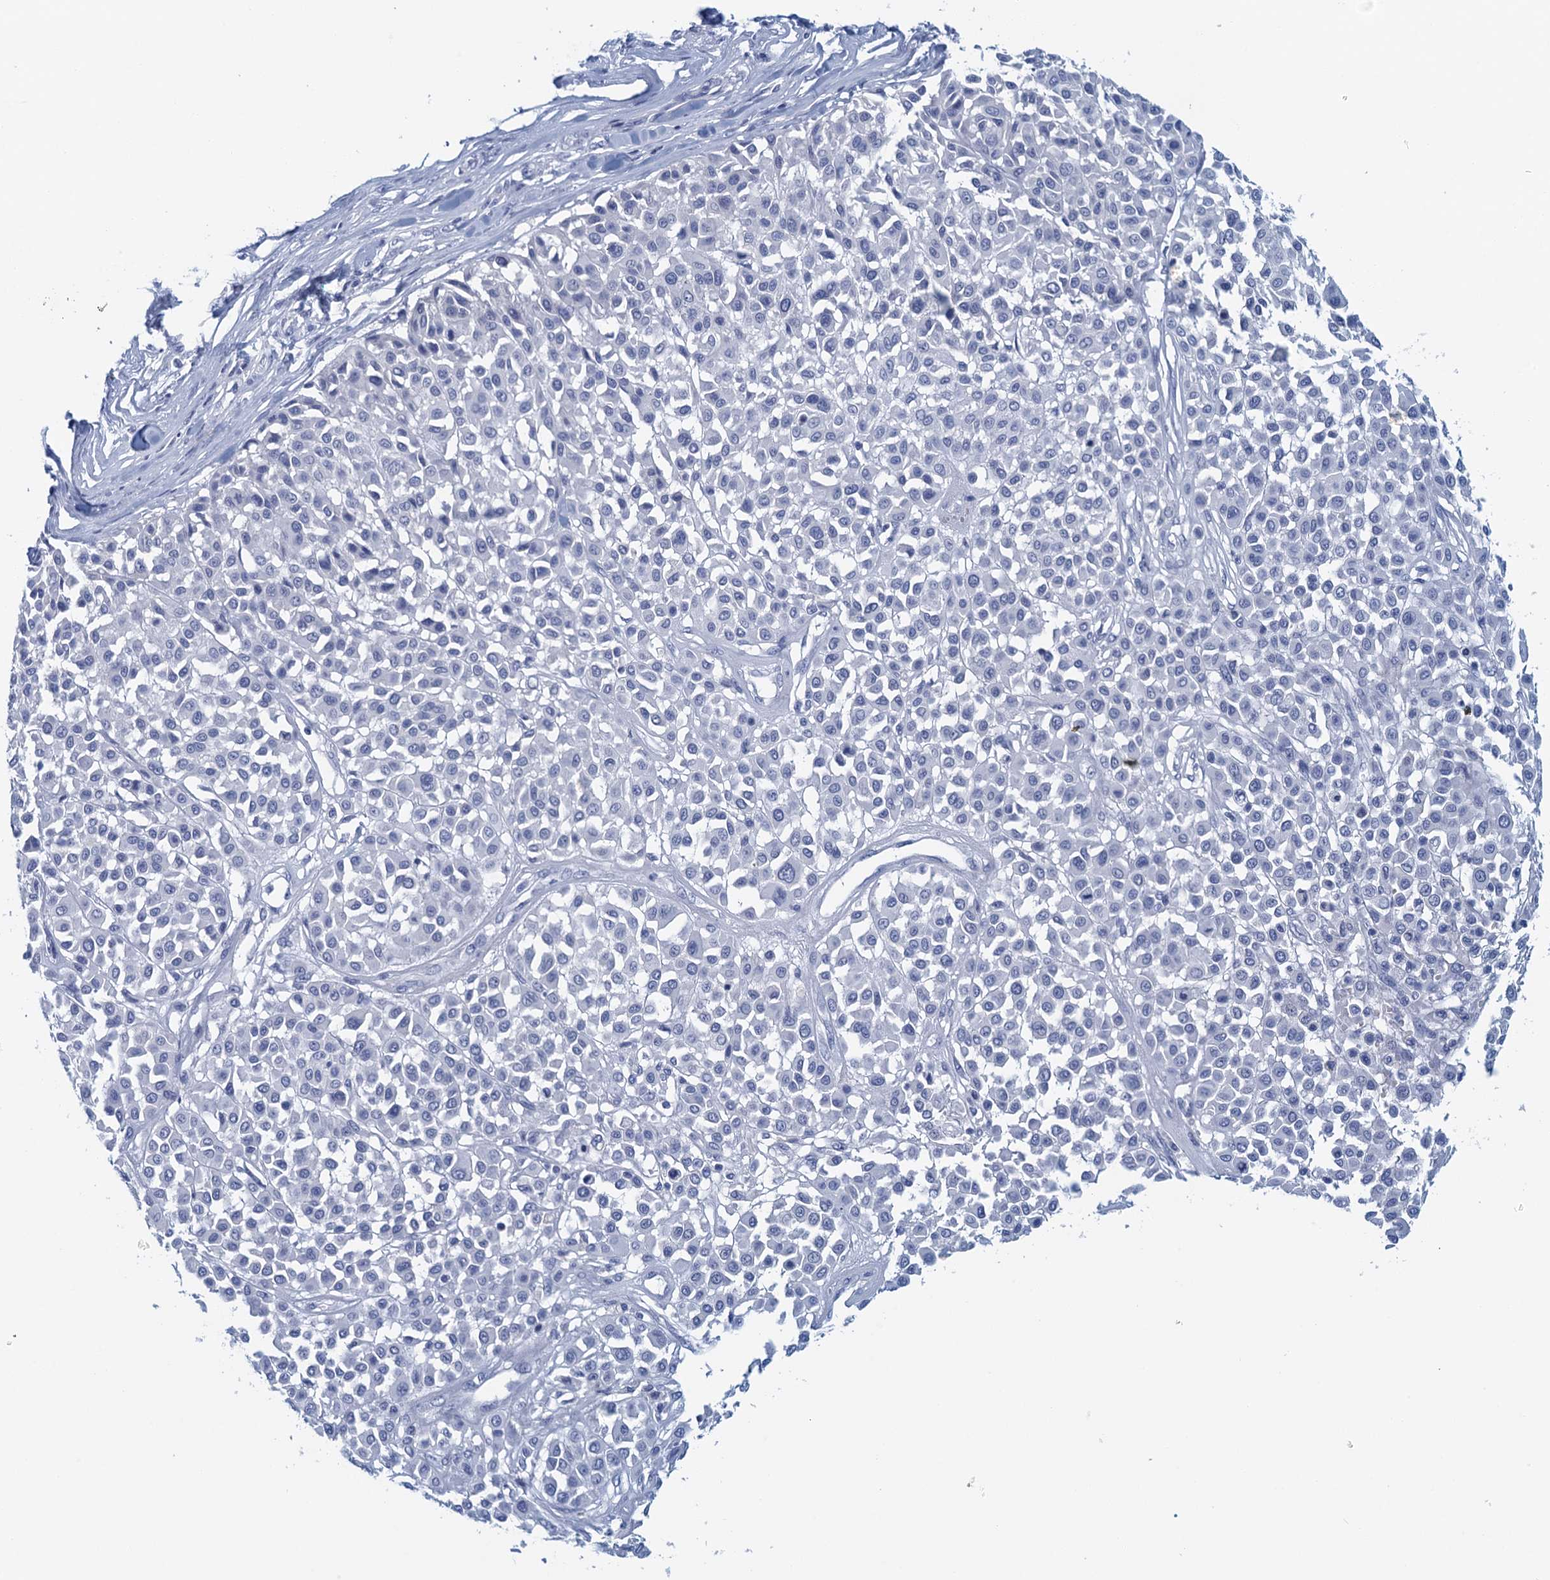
{"staining": {"intensity": "negative", "quantity": "none", "location": "none"}, "tissue": "melanoma", "cell_type": "Tumor cells", "image_type": "cancer", "snomed": [{"axis": "morphology", "description": "Malignant melanoma, Metastatic site"}, {"axis": "topography", "description": "Soft tissue"}], "caption": "Tumor cells show no significant staining in malignant melanoma (metastatic site).", "gene": "CYP51A1", "patient": {"sex": "male", "age": 41}}